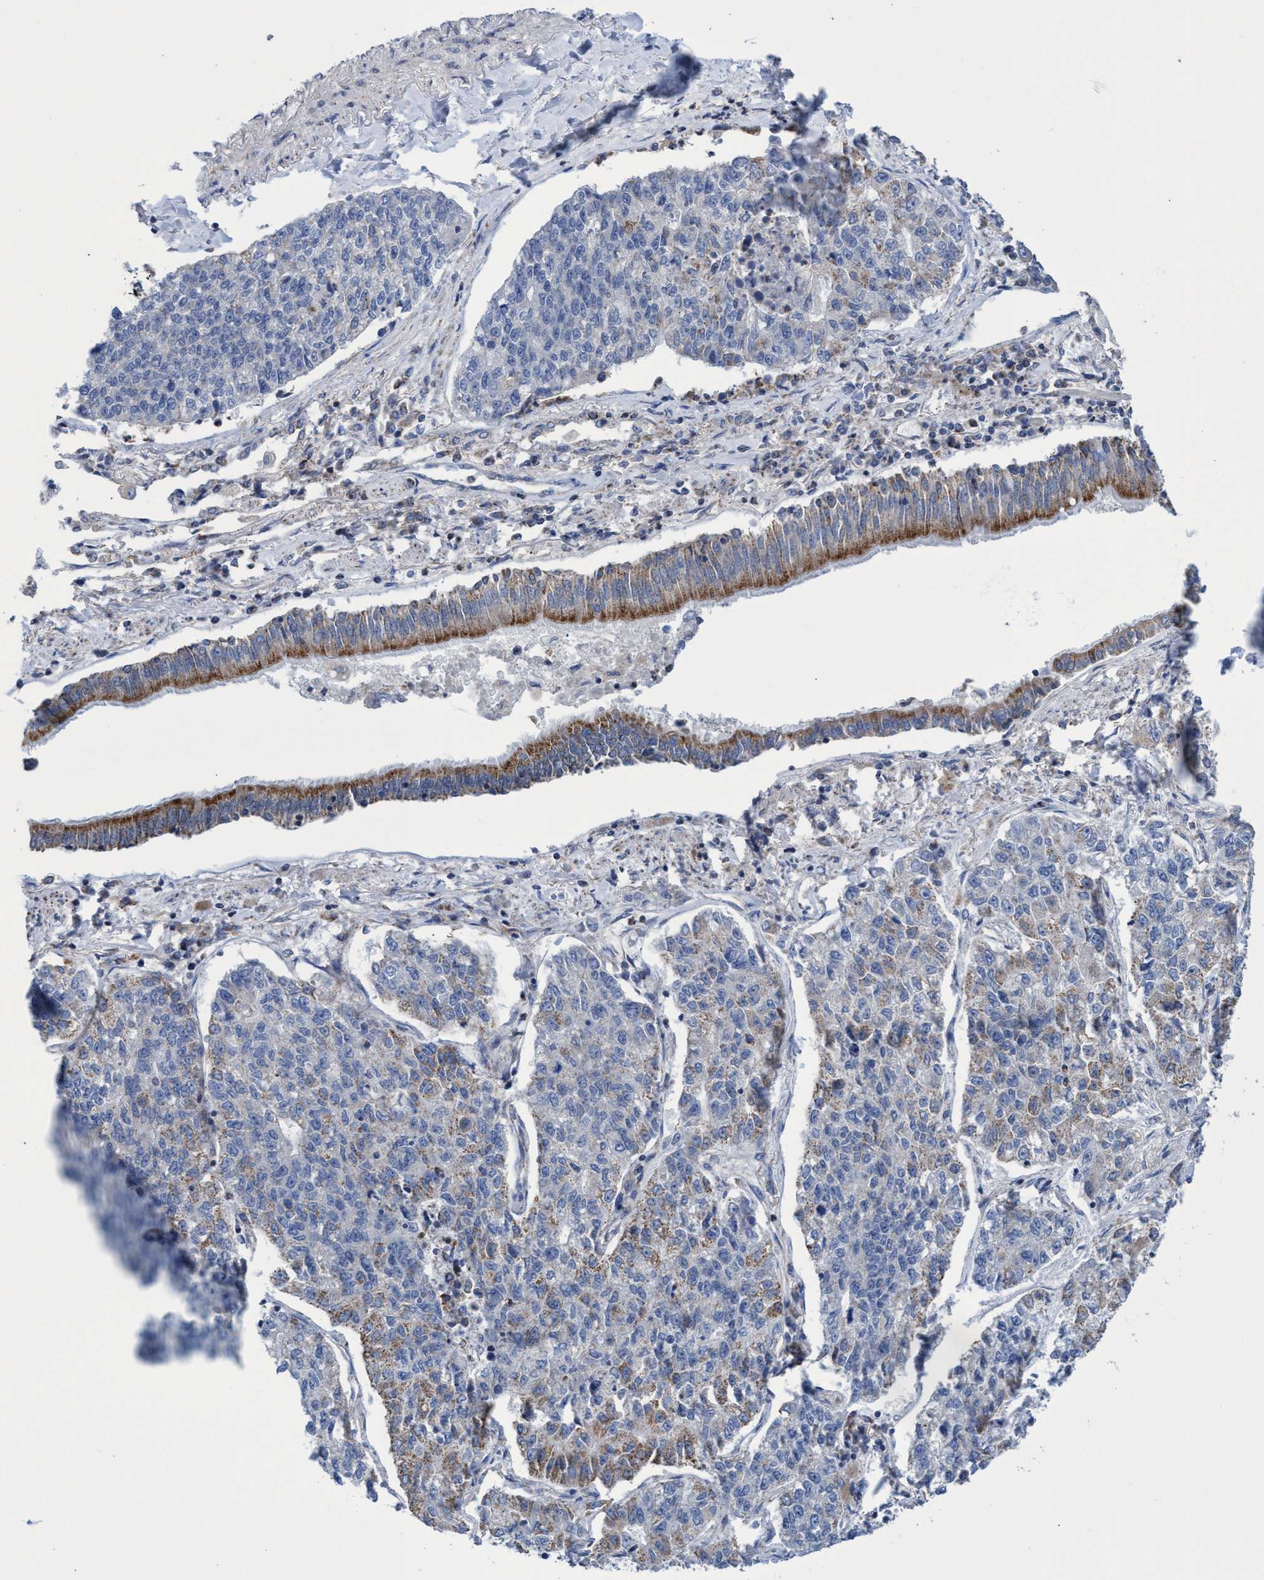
{"staining": {"intensity": "moderate", "quantity": "<25%", "location": "cytoplasmic/membranous"}, "tissue": "lung cancer", "cell_type": "Tumor cells", "image_type": "cancer", "snomed": [{"axis": "morphology", "description": "Adenocarcinoma, NOS"}, {"axis": "topography", "description": "Lung"}], "caption": "IHC image of neoplastic tissue: human lung cancer (adenocarcinoma) stained using immunohistochemistry reveals low levels of moderate protein expression localized specifically in the cytoplasmic/membranous of tumor cells, appearing as a cytoplasmic/membranous brown color.", "gene": "ZNF750", "patient": {"sex": "male", "age": 49}}